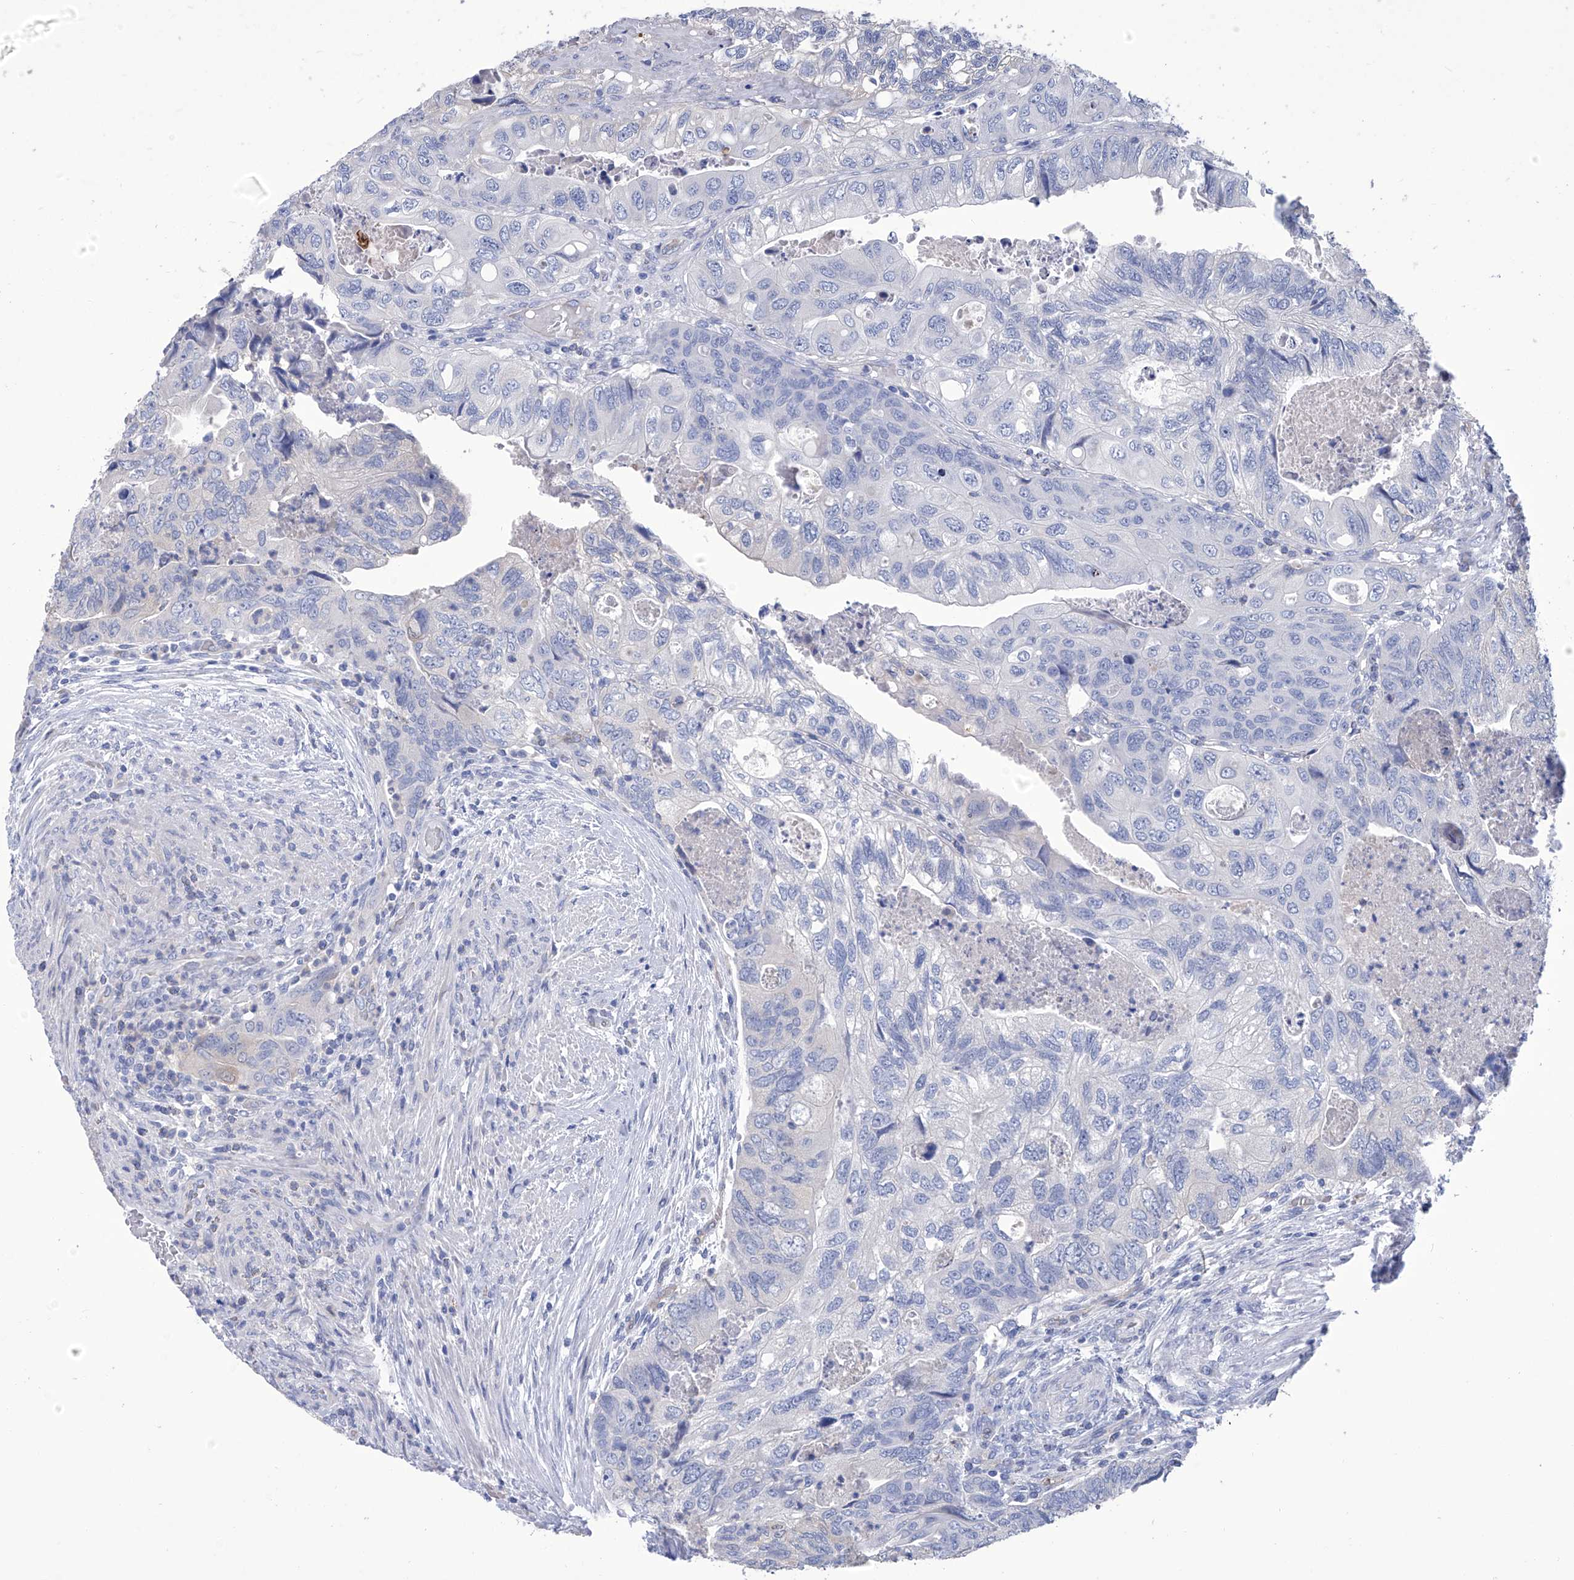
{"staining": {"intensity": "negative", "quantity": "none", "location": "none"}, "tissue": "colorectal cancer", "cell_type": "Tumor cells", "image_type": "cancer", "snomed": [{"axis": "morphology", "description": "Adenocarcinoma, NOS"}, {"axis": "topography", "description": "Rectum"}], "caption": "Human adenocarcinoma (colorectal) stained for a protein using immunohistochemistry demonstrates no positivity in tumor cells.", "gene": "SMS", "patient": {"sex": "male", "age": 63}}